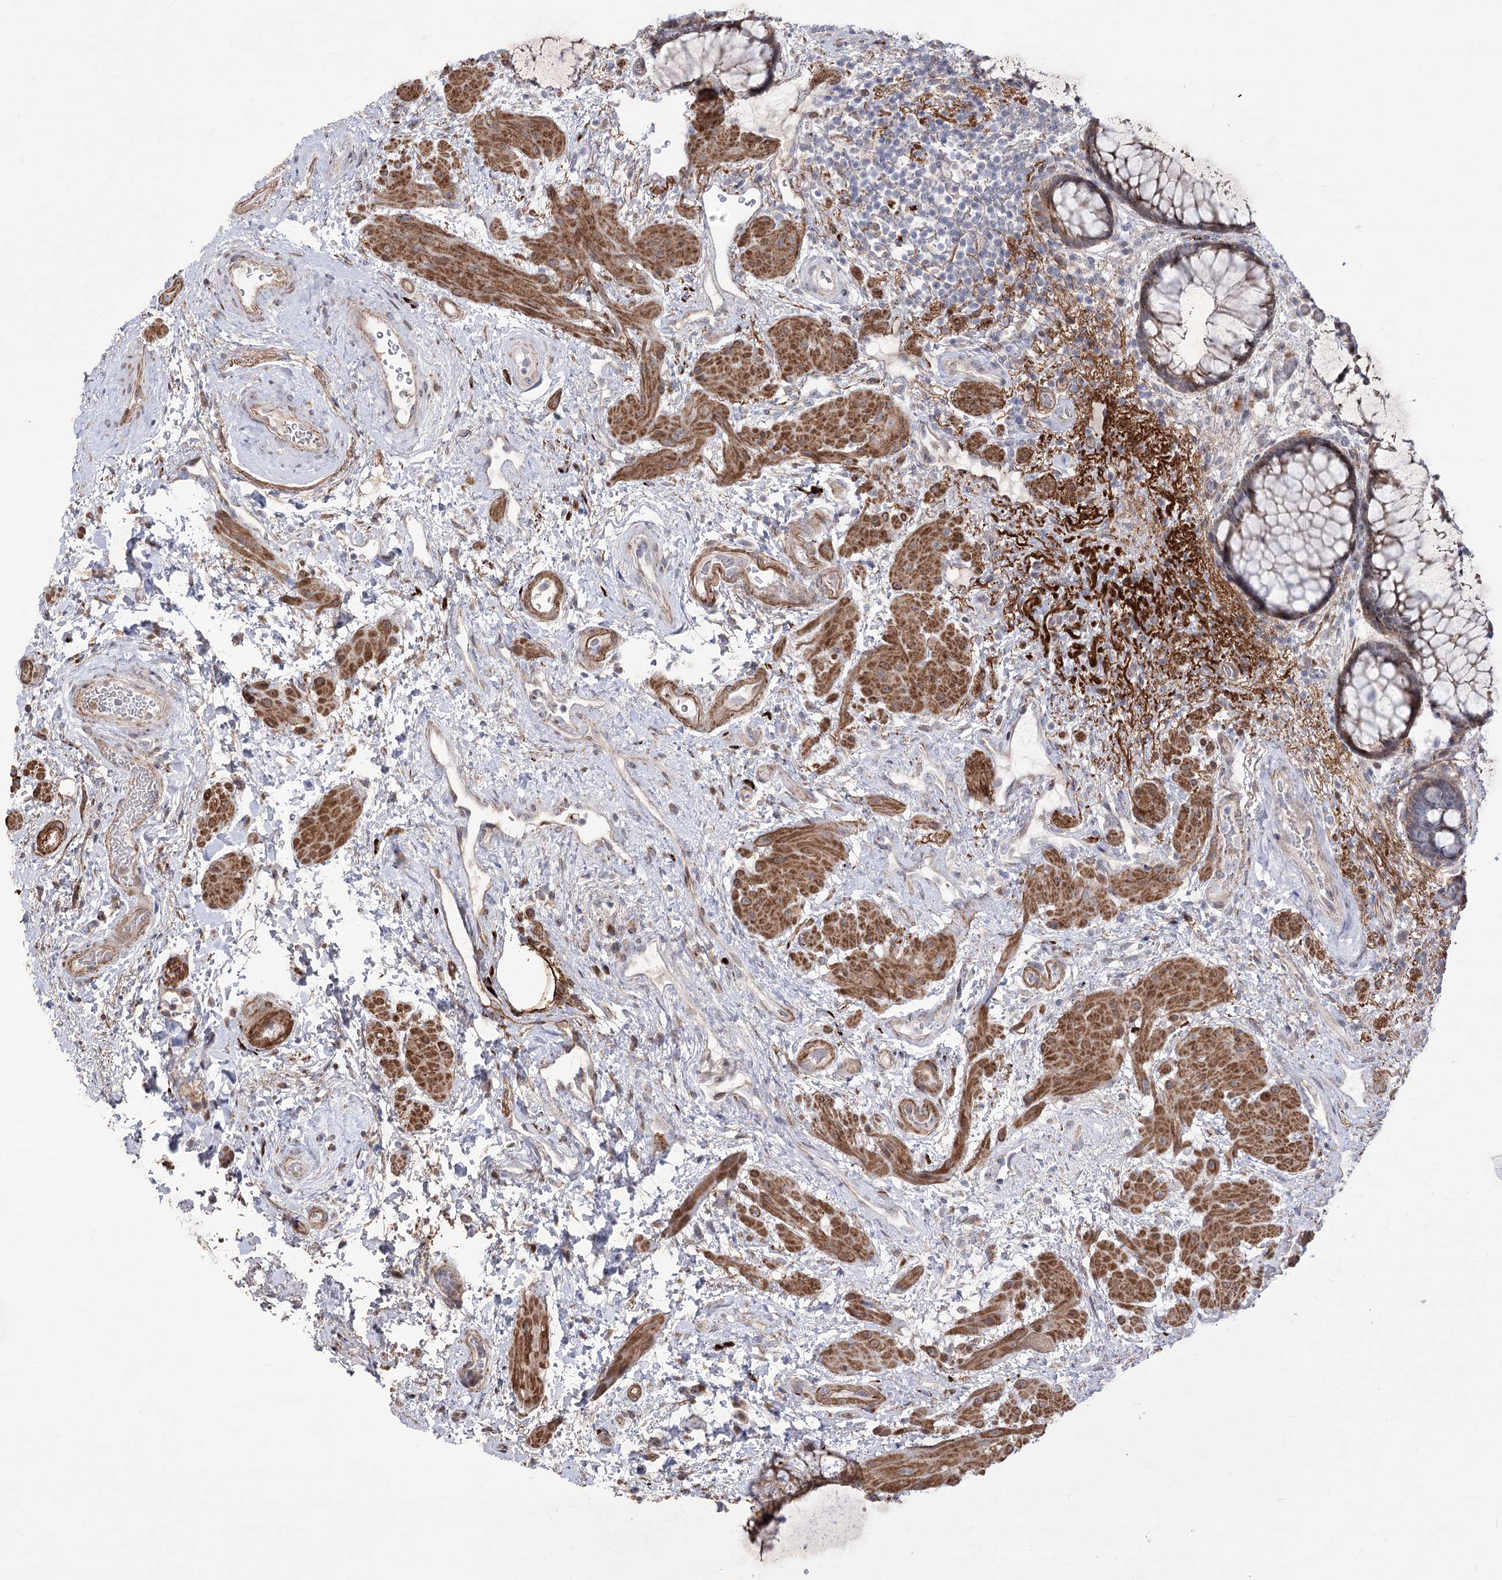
{"staining": {"intensity": "moderate", "quantity": "25%-75%", "location": "cytoplasmic/membranous"}, "tissue": "rectum", "cell_type": "Glandular cells", "image_type": "normal", "snomed": [{"axis": "morphology", "description": "Normal tissue, NOS"}, {"axis": "topography", "description": "Rectum"}], "caption": "This micrograph displays benign rectum stained with IHC to label a protein in brown. The cytoplasmic/membranous of glandular cells show moderate positivity for the protein. Nuclei are counter-stained blue.", "gene": "RNF24", "patient": {"sex": "male", "age": 51}}